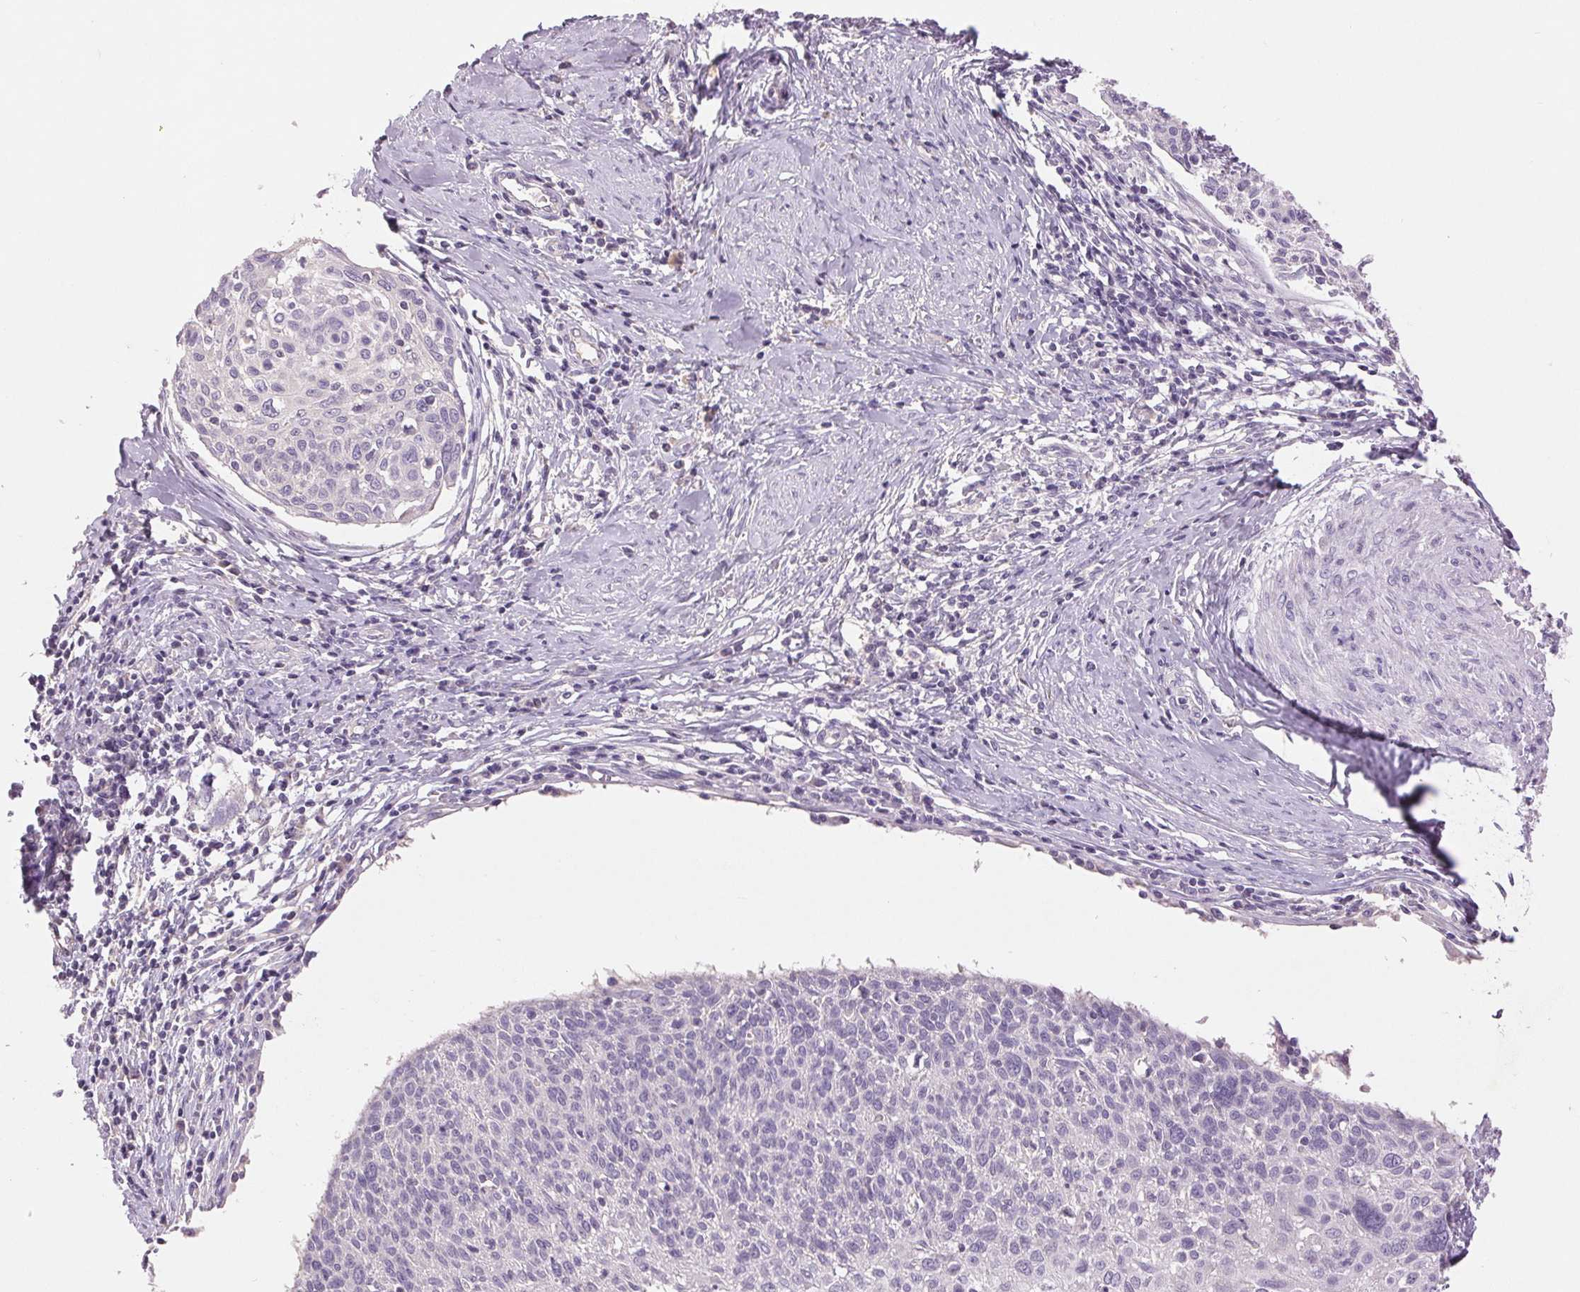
{"staining": {"intensity": "negative", "quantity": "none", "location": "none"}, "tissue": "cervical cancer", "cell_type": "Tumor cells", "image_type": "cancer", "snomed": [{"axis": "morphology", "description": "Squamous cell carcinoma, NOS"}, {"axis": "topography", "description": "Cervix"}], "caption": "Immunohistochemistry photomicrograph of squamous cell carcinoma (cervical) stained for a protein (brown), which displays no staining in tumor cells. (DAB (3,3'-diaminobenzidine) immunohistochemistry visualized using brightfield microscopy, high magnification).", "gene": "FXYD4", "patient": {"sex": "female", "age": 49}}